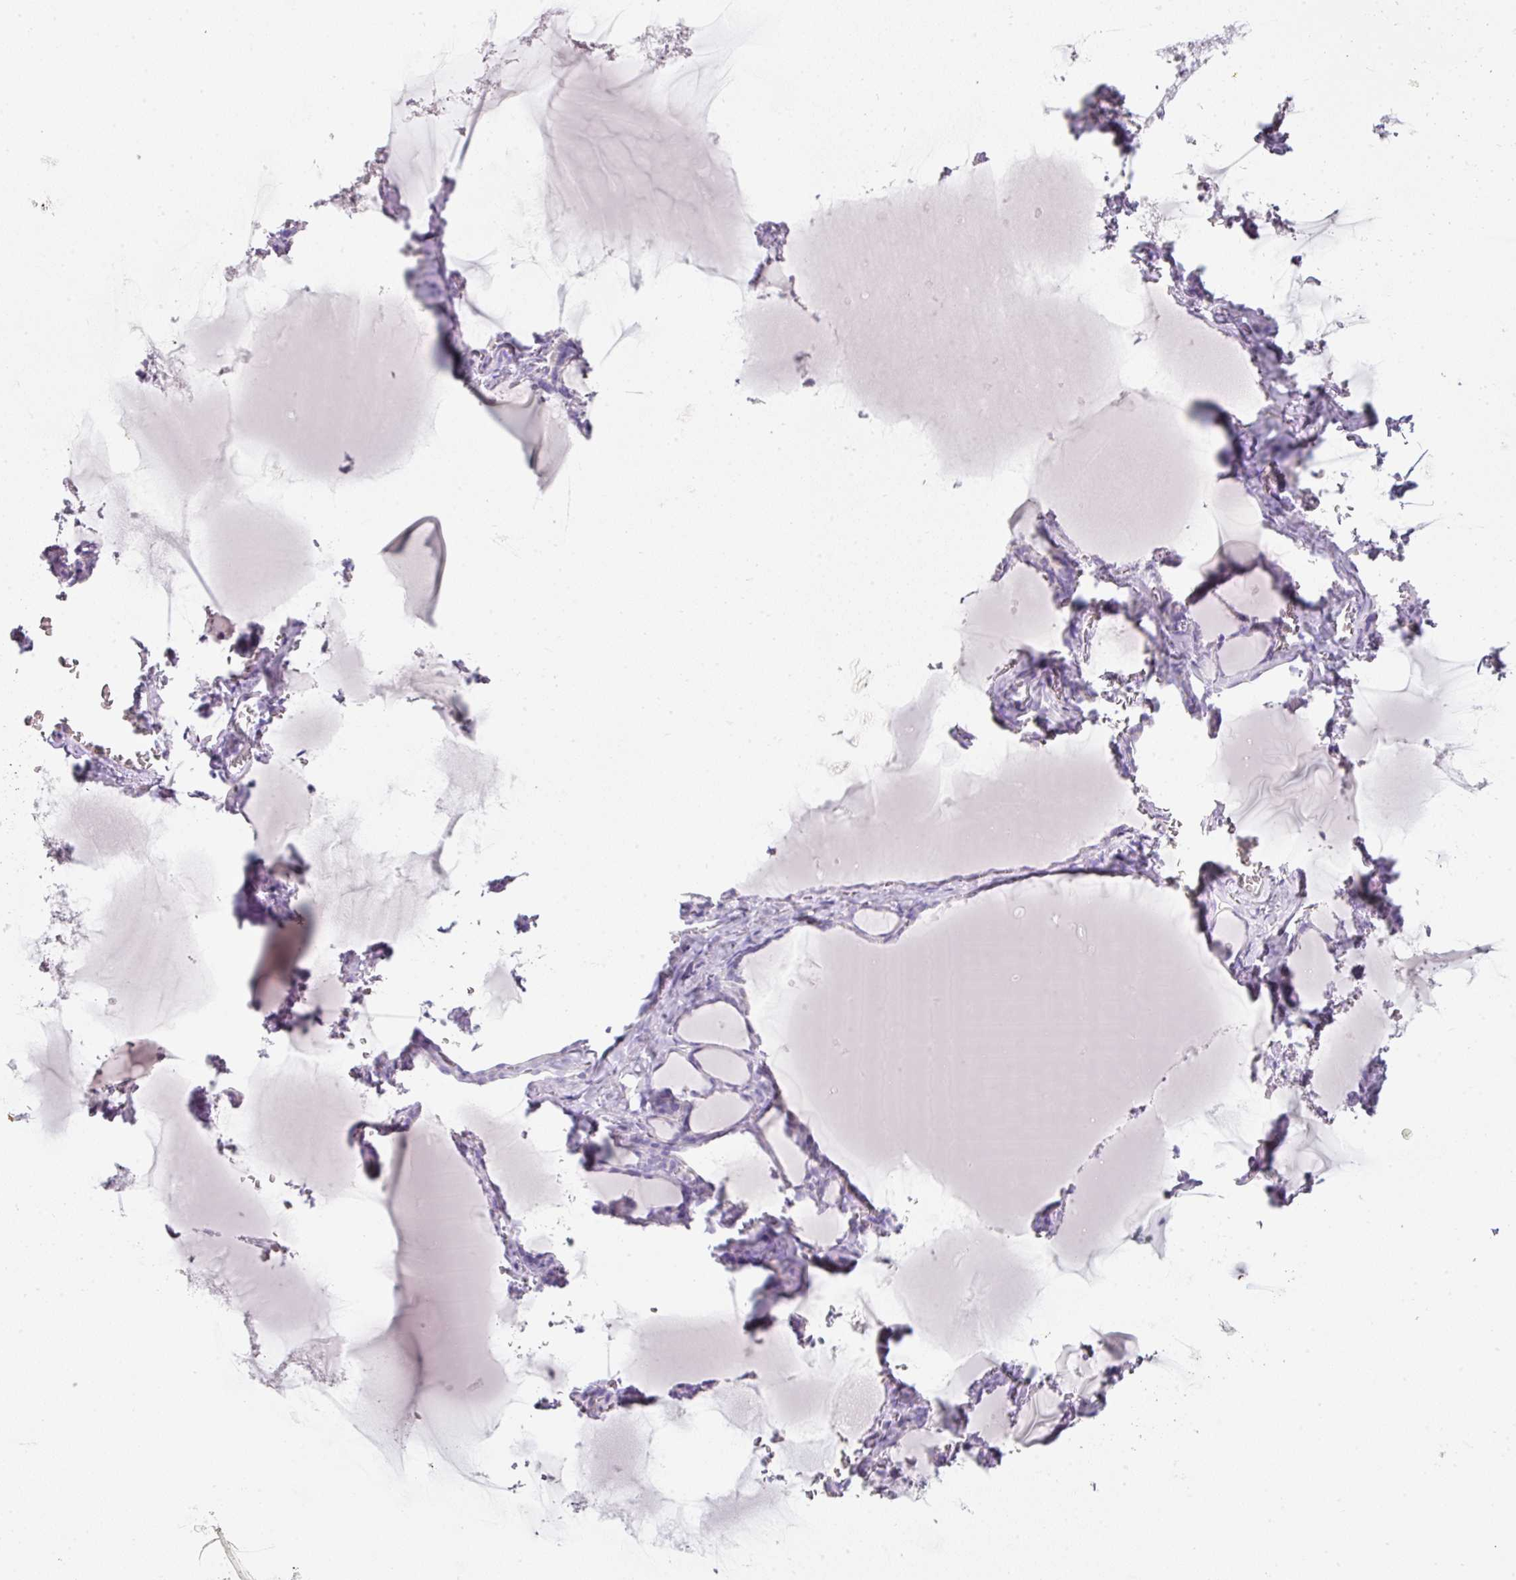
{"staining": {"intensity": "negative", "quantity": "none", "location": "none"}, "tissue": "thyroid gland", "cell_type": "Glandular cells", "image_type": "normal", "snomed": [{"axis": "morphology", "description": "Normal tissue, NOS"}, {"axis": "topography", "description": "Thyroid gland"}], "caption": "Human thyroid gland stained for a protein using immunohistochemistry reveals no staining in glandular cells.", "gene": "SLC2A2", "patient": {"sex": "female", "age": 49}}